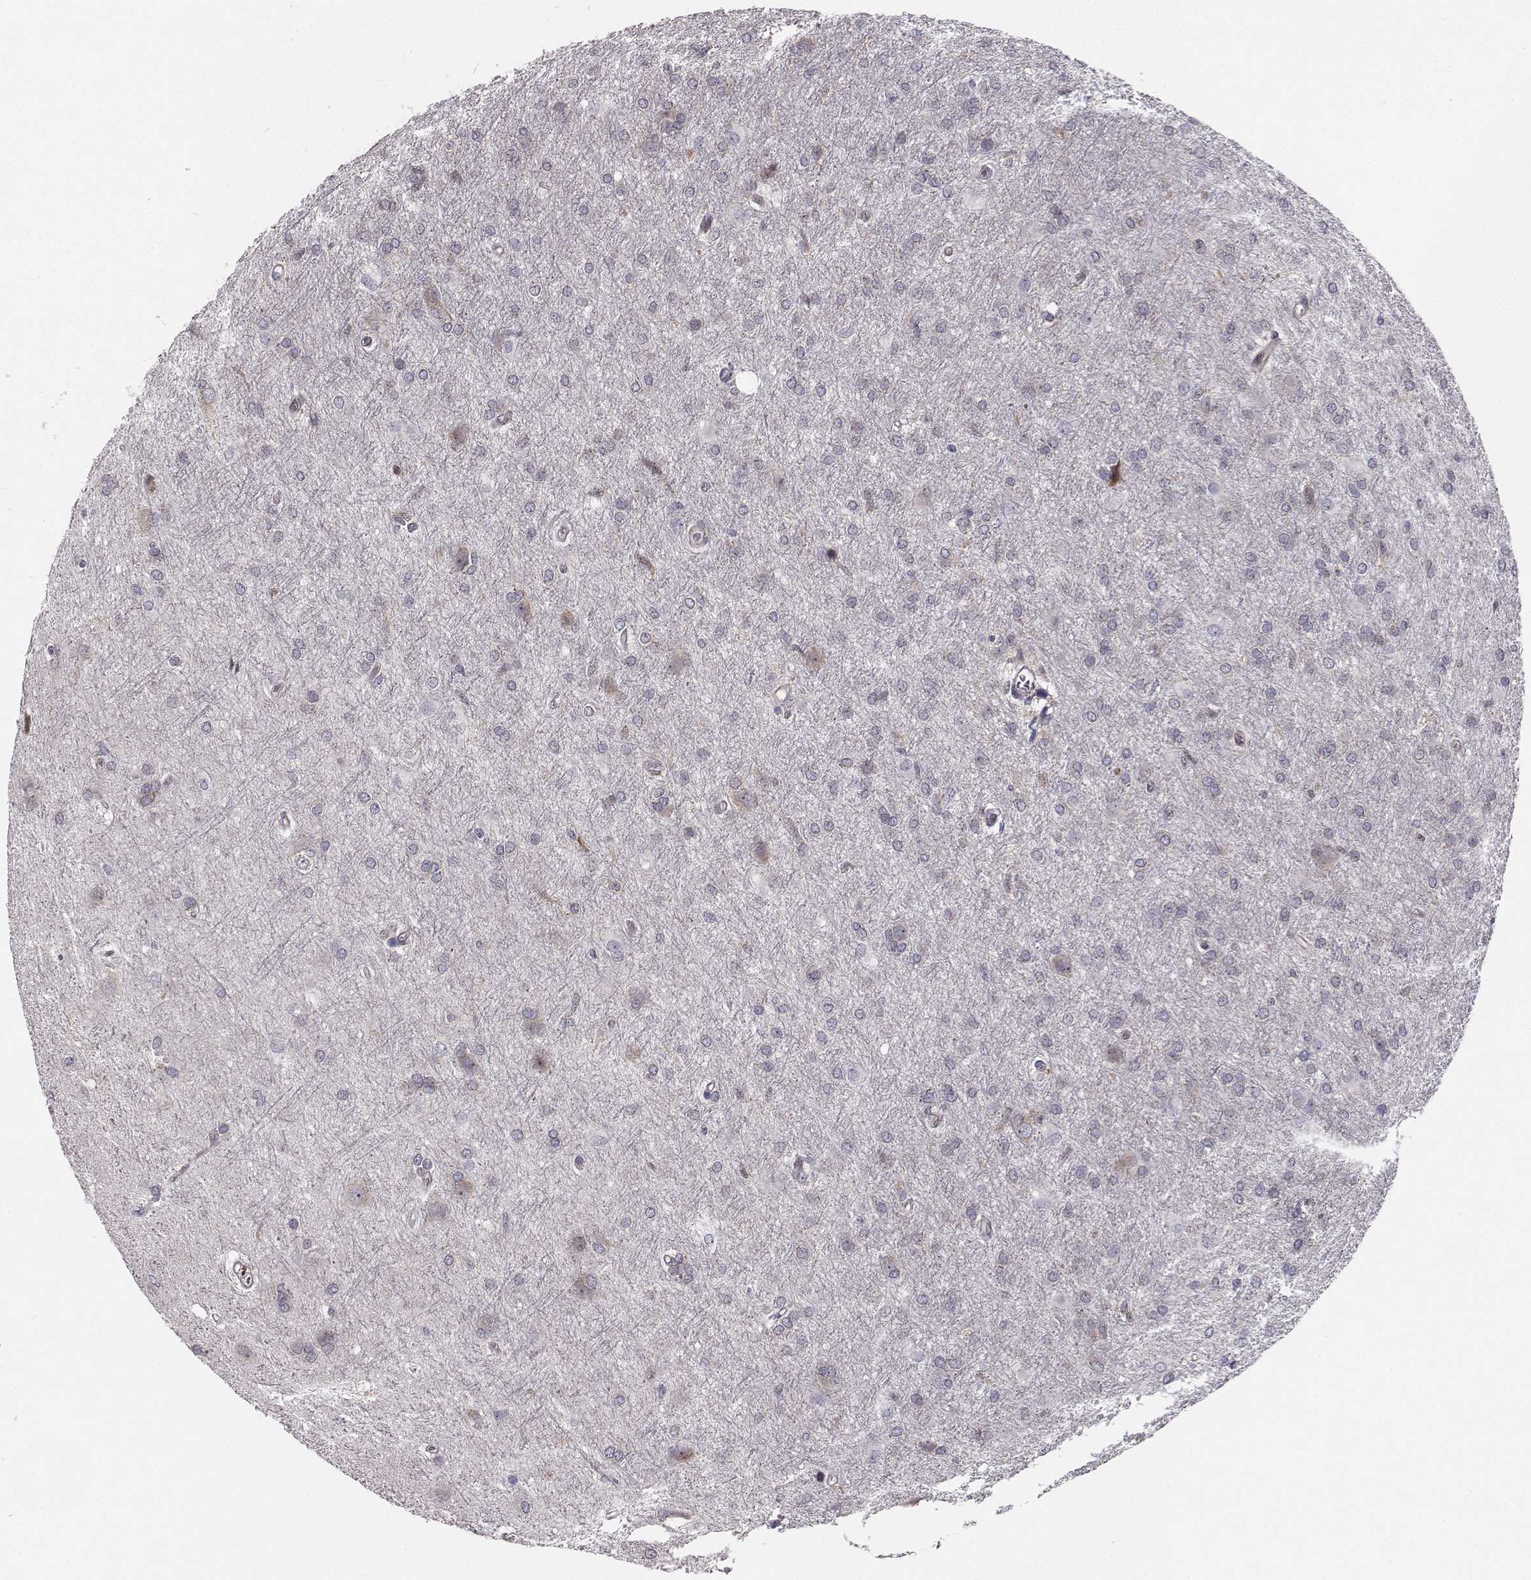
{"staining": {"intensity": "negative", "quantity": "none", "location": "none"}, "tissue": "glioma", "cell_type": "Tumor cells", "image_type": "cancer", "snomed": [{"axis": "morphology", "description": "Glioma, malignant, High grade"}, {"axis": "topography", "description": "Brain"}], "caption": "Tumor cells show no significant protein expression in malignant high-grade glioma. (Stains: DAB immunohistochemistry (IHC) with hematoxylin counter stain, Microscopy: brightfield microscopy at high magnification).", "gene": "HSP90AB1", "patient": {"sex": "male", "age": 68}}